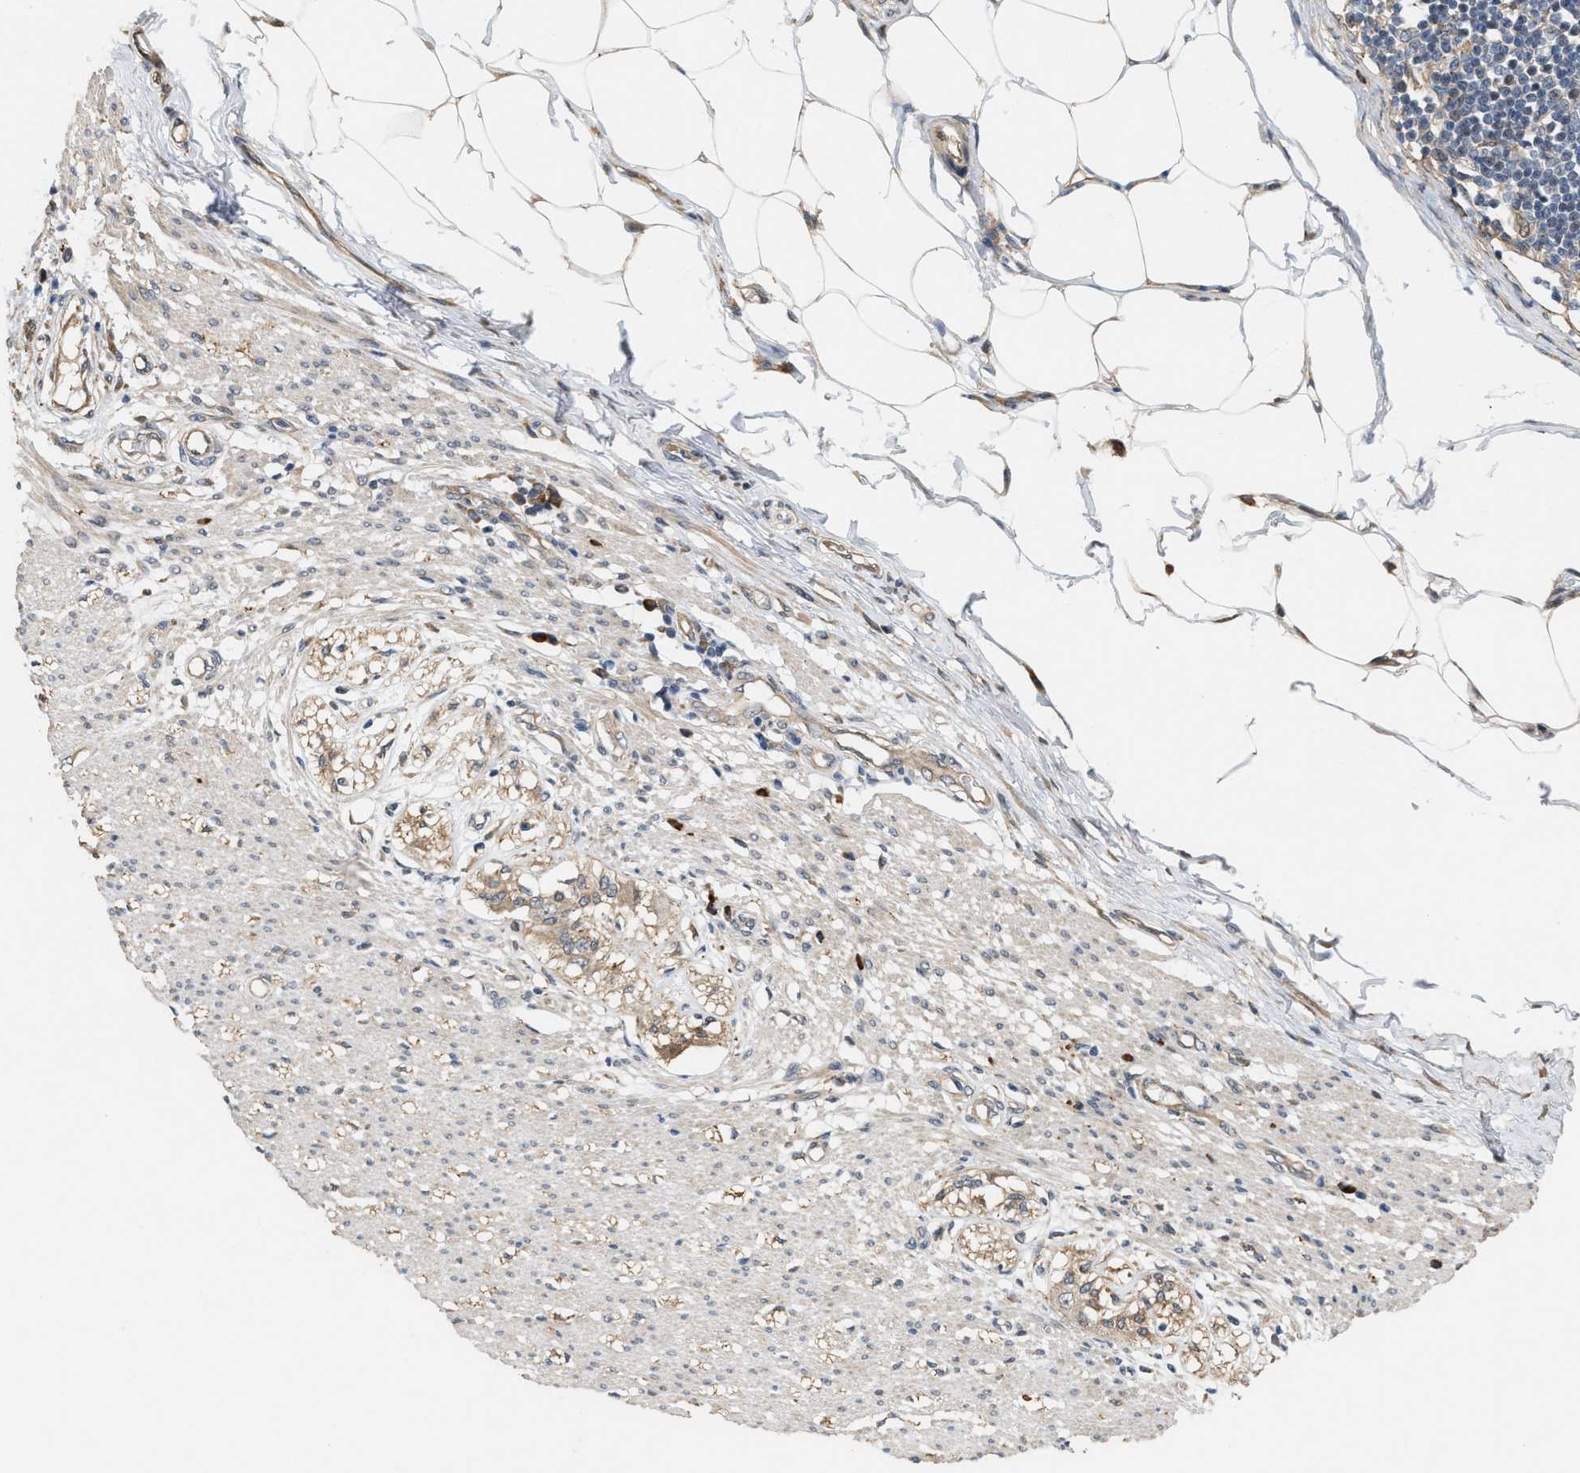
{"staining": {"intensity": "weak", "quantity": ">75%", "location": "cytoplasmic/membranous"}, "tissue": "smooth muscle", "cell_type": "Smooth muscle cells", "image_type": "normal", "snomed": [{"axis": "morphology", "description": "Normal tissue, NOS"}, {"axis": "morphology", "description": "Adenocarcinoma, NOS"}, {"axis": "topography", "description": "Colon"}, {"axis": "topography", "description": "Peripheral nerve tissue"}], "caption": "Immunohistochemical staining of normal smooth muscle exhibits >75% levels of weak cytoplasmic/membranous protein positivity in about >75% of smooth muscle cells. Using DAB (3,3'-diaminobenzidine) (brown) and hematoxylin (blue) stains, captured at high magnification using brightfield microscopy.", "gene": "MFSD6", "patient": {"sex": "male", "age": 14}}